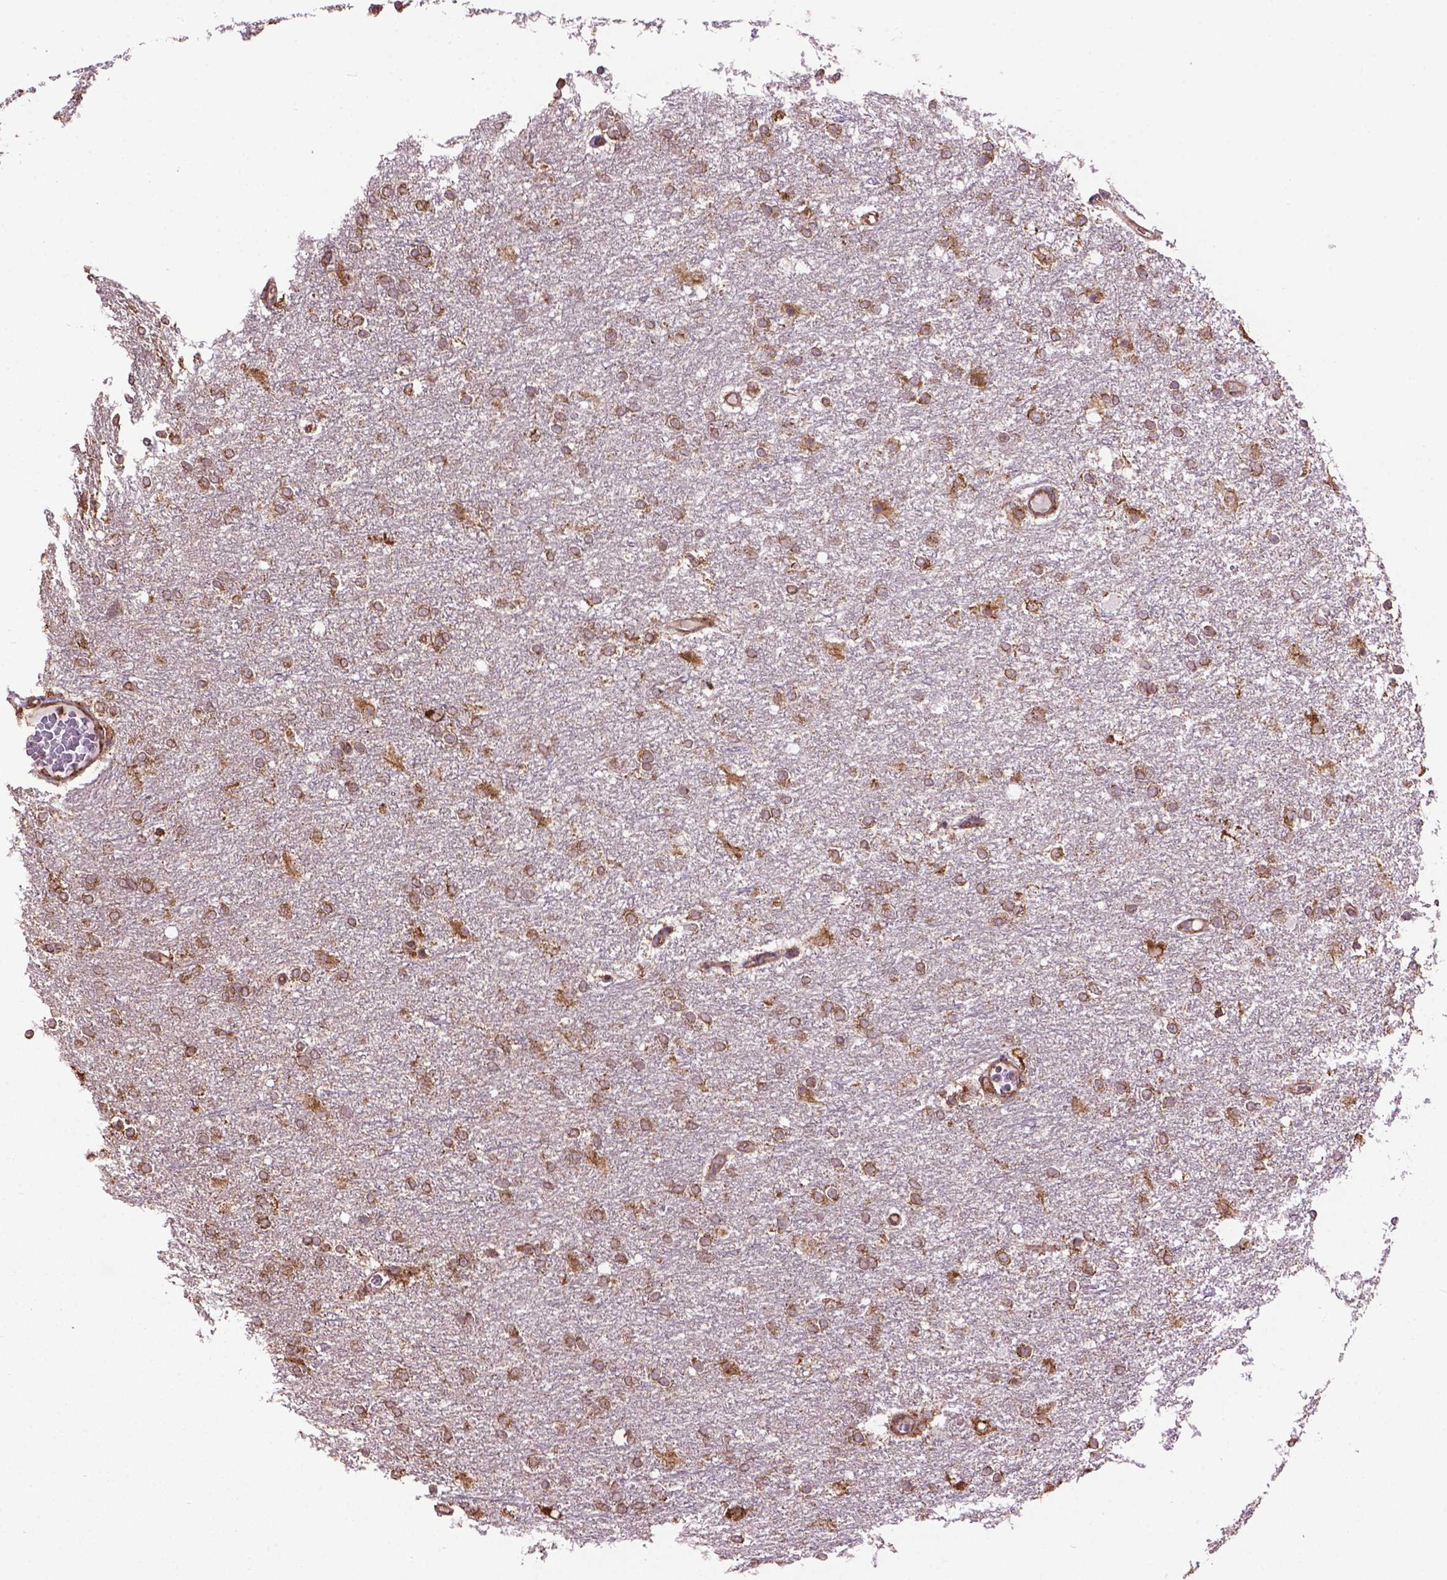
{"staining": {"intensity": "moderate", "quantity": ">75%", "location": "cytoplasmic/membranous"}, "tissue": "glioma", "cell_type": "Tumor cells", "image_type": "cancer", "snomed": [{"axis": "morphology", "description": "Glioma, malignant, High grade"}, {"axis": "topography", "description": "Brain"}], "caption": "Immunohistochemical staining of human glioma displays medium levels of moderate cytoplasmic/membranous protein expression in approximately >75% of tumor cells. Immunohistochemistry (ihc) stains the protein of interest in brown and the nuclei are stained blue.", "gene": "PPP2R5E", "patient": {"sex": "female", "age": 61}}